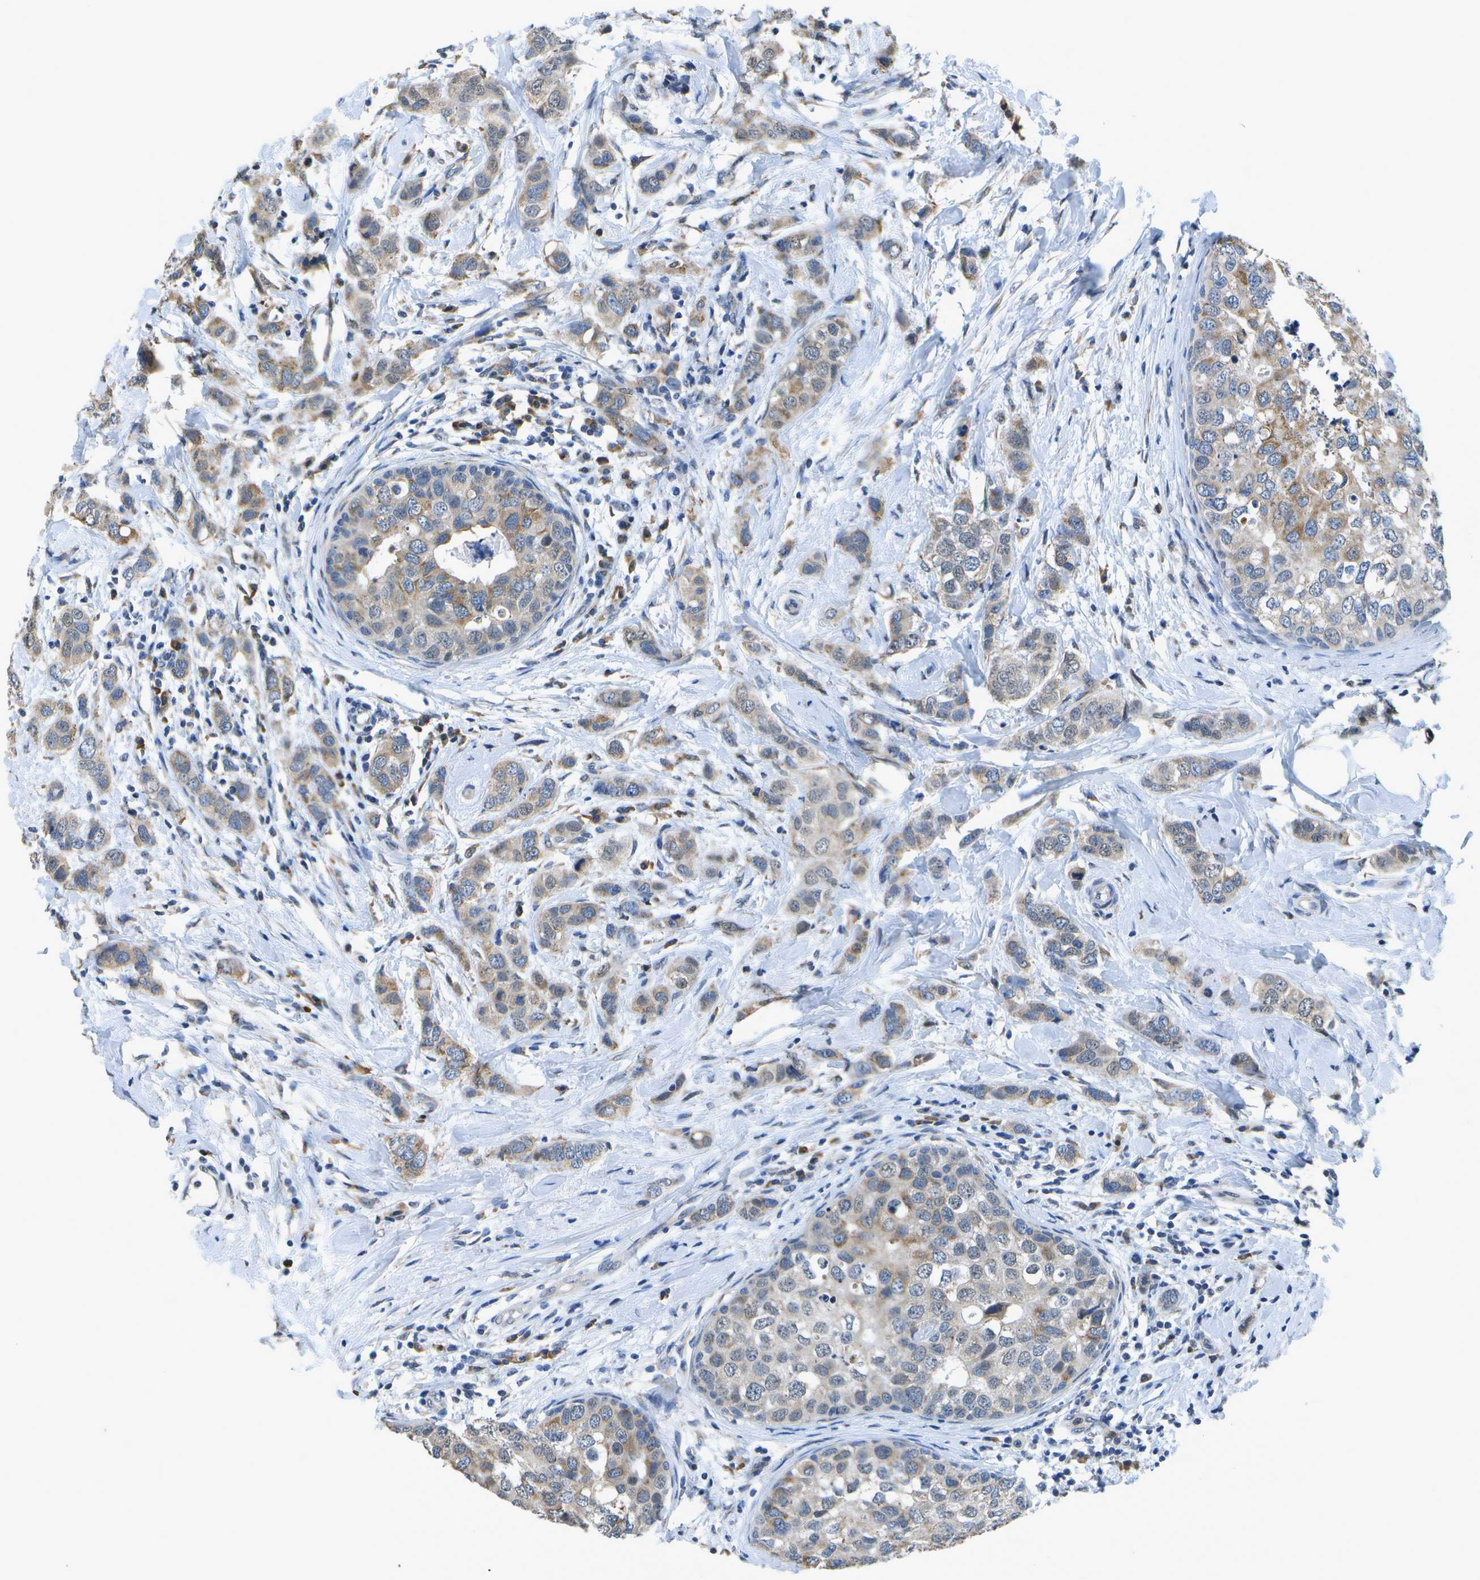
{"staining": {"intensity": "weak", "quantity": ">75%", "location": "cytoplasmic/membranous"}, "tissue": "breast cancer", "cell_type": "Tumor cells", "image_type": "cancer", "snomed": [{"axis": "morphology", "description": "Duct carcinoma"}, {"axis": "topography", "description": "Breast"}], "caption": "Brown immunohistochemical staining in breast infiltrating ductal carcinoma displays weak cytoplasmic/membranous expression in approximately >75% of tumor cells. The protein of interest is stained brown, and the nuclei are stained in blue (DAB IHC with brightfield microscopy, high magnification).", "gene": "DSE", "patient": {"sex": "female", "age": 50}}